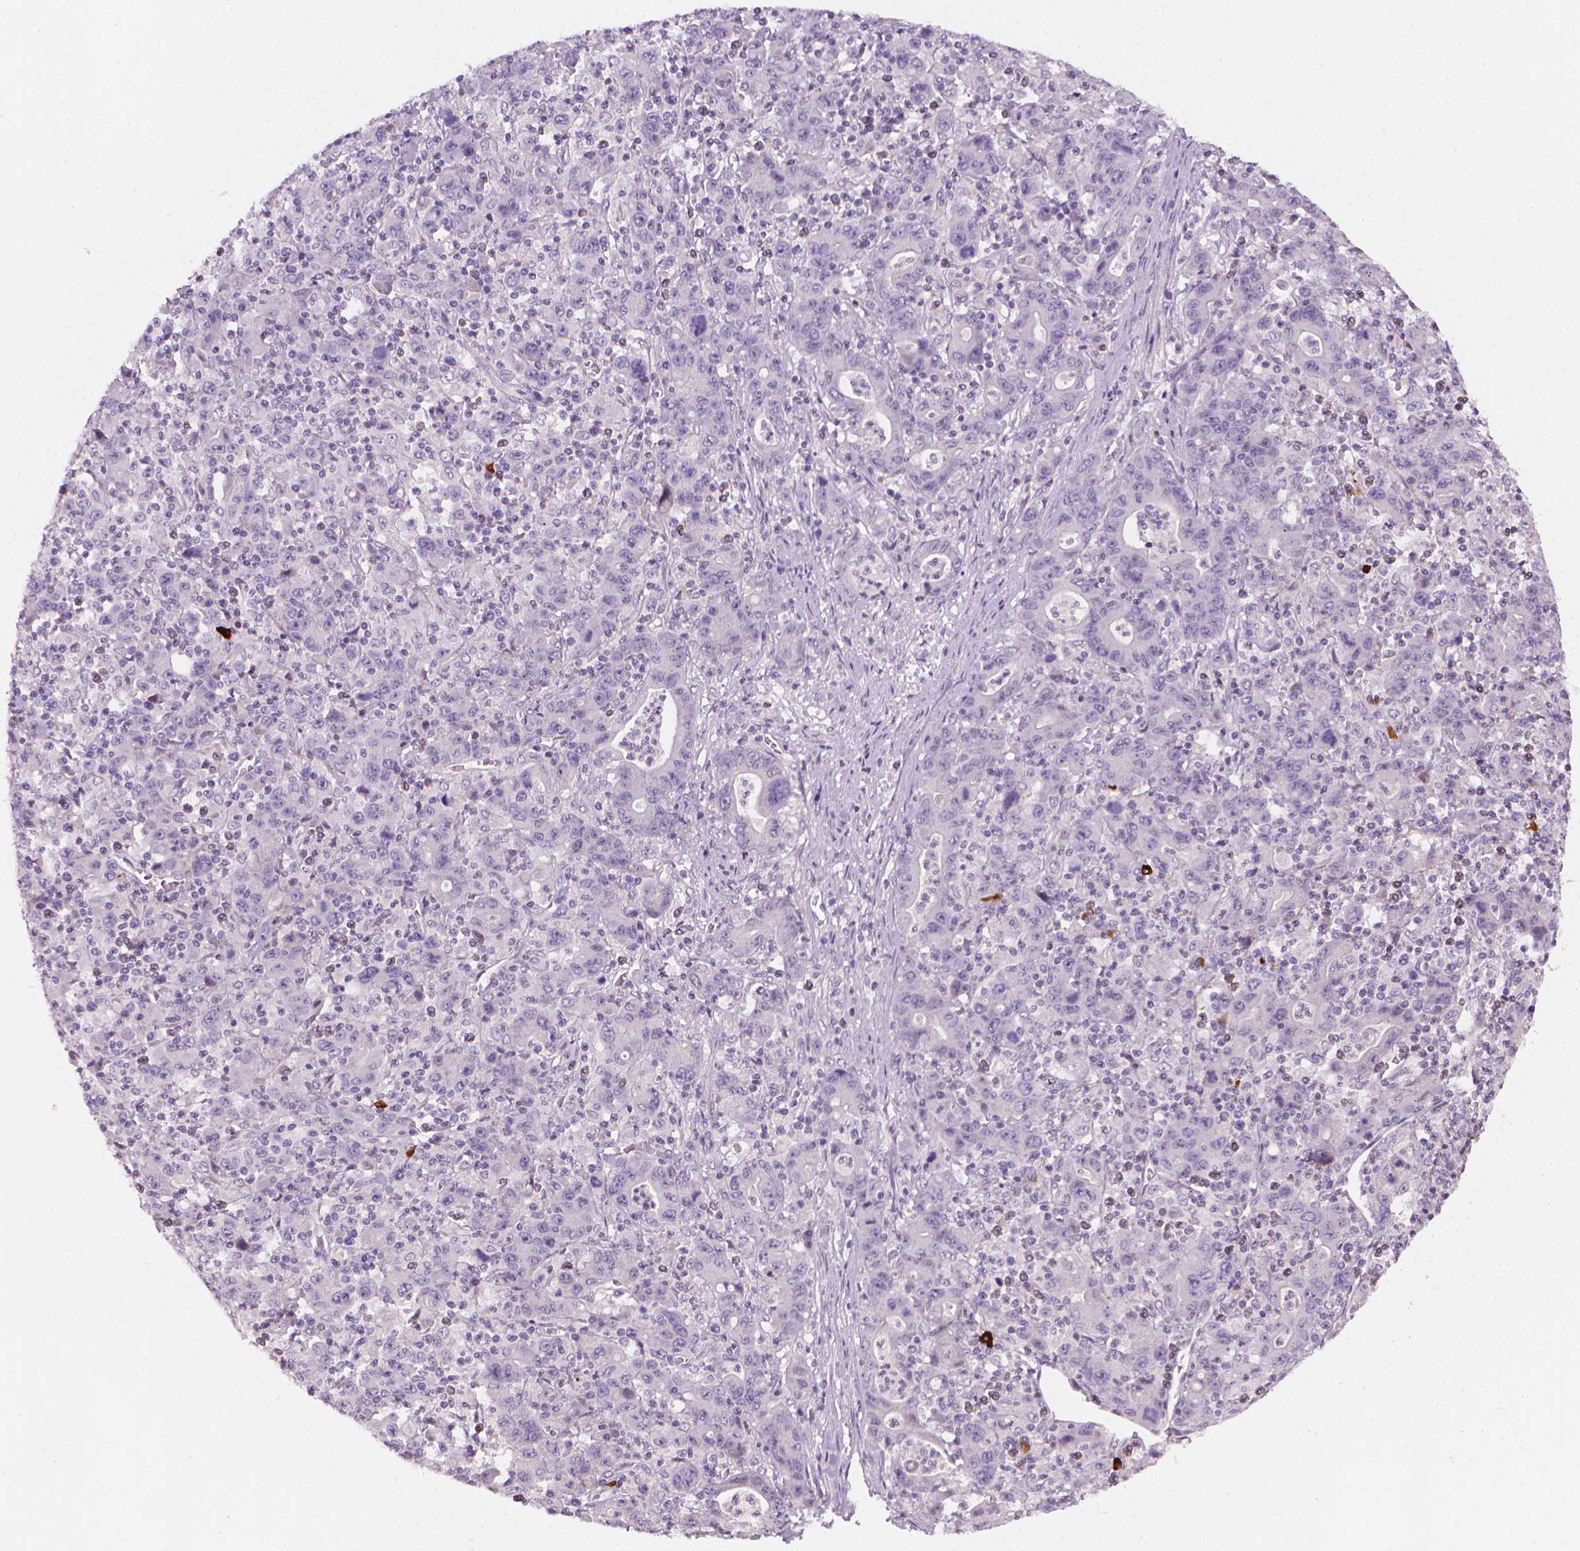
{"staining": {"intensity": "negative", "quantity": "none", "location": "none"}, "tissue": "stomach cancer", "cell_type": "Tumor cells", "image_type": "cancer", "snomed": [{"axis": "morphology", "description": "Adenocarcinoma, NOS"}, {"axis": "topography", "description": "Stomach, upper"}], "caption": "Tumor cells show no significant protein positivity in stomach cancer. (DAB (3,3'-diaminobenzidine) IHC with hematoxylin counter stain).", "gene": "NCAN", "patient": {"sex": "male", "age": 69}}